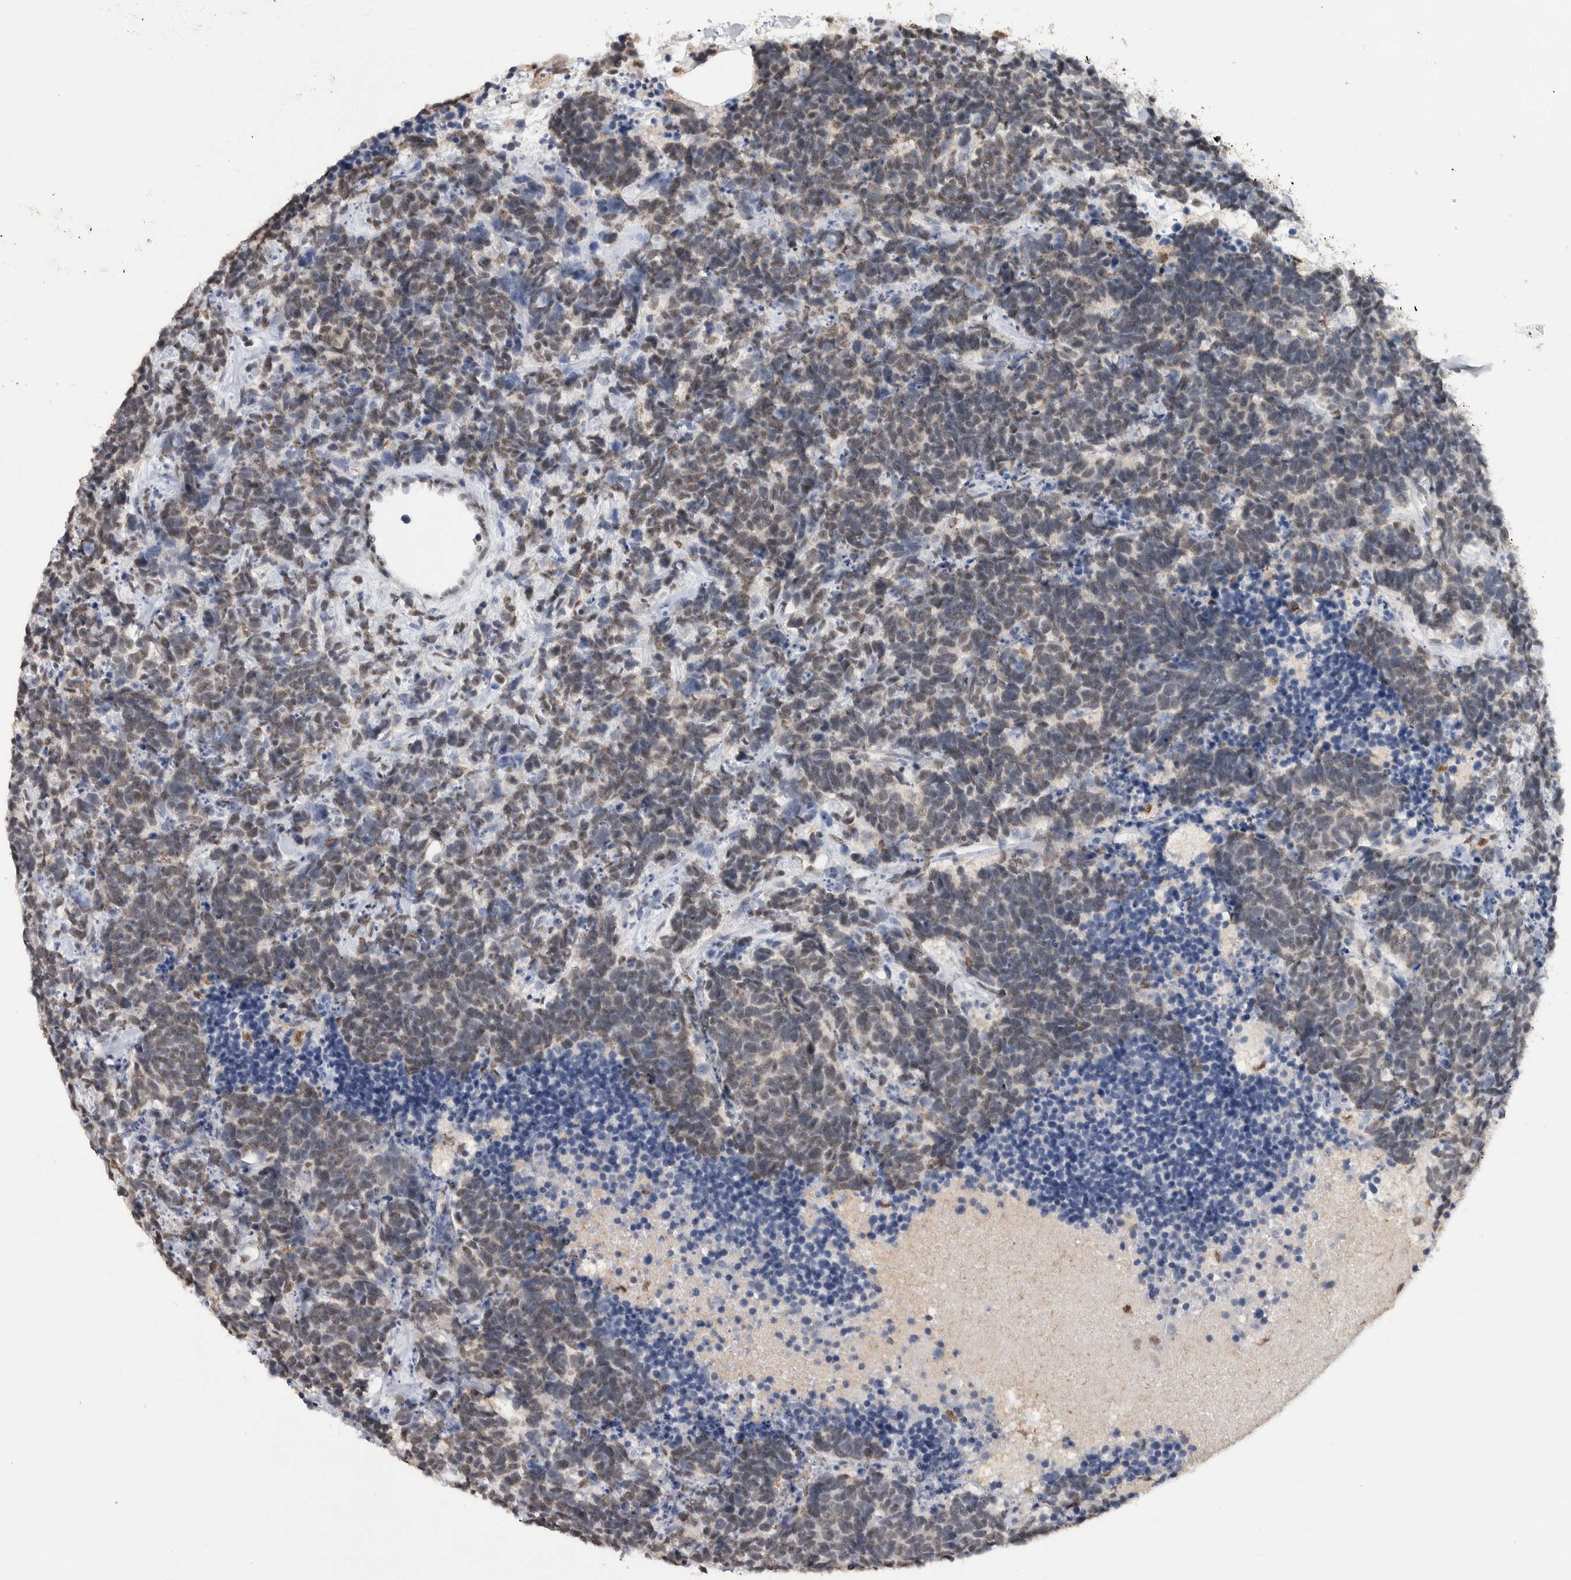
{"staining": {"intensity": "negative", "quantity": "none", "location": "none"}, "tissue": "carcinoid", "cell_type": "Tumor cells", "image_type": "cancer", "snomed": [{"axis": "morphology", "description": "Carcinoma, NOS"}, {"axis": "morphology", "description": "Carcinoid, malignant, NOS"}, {"axis": "topography", "description": "Urinary bladder"}], "caption": "Tumor cells are negative for brown protein staining in carcinoid.", "gene": "RPS6KA2", "patient": {"sex": "male", "age": 57}}